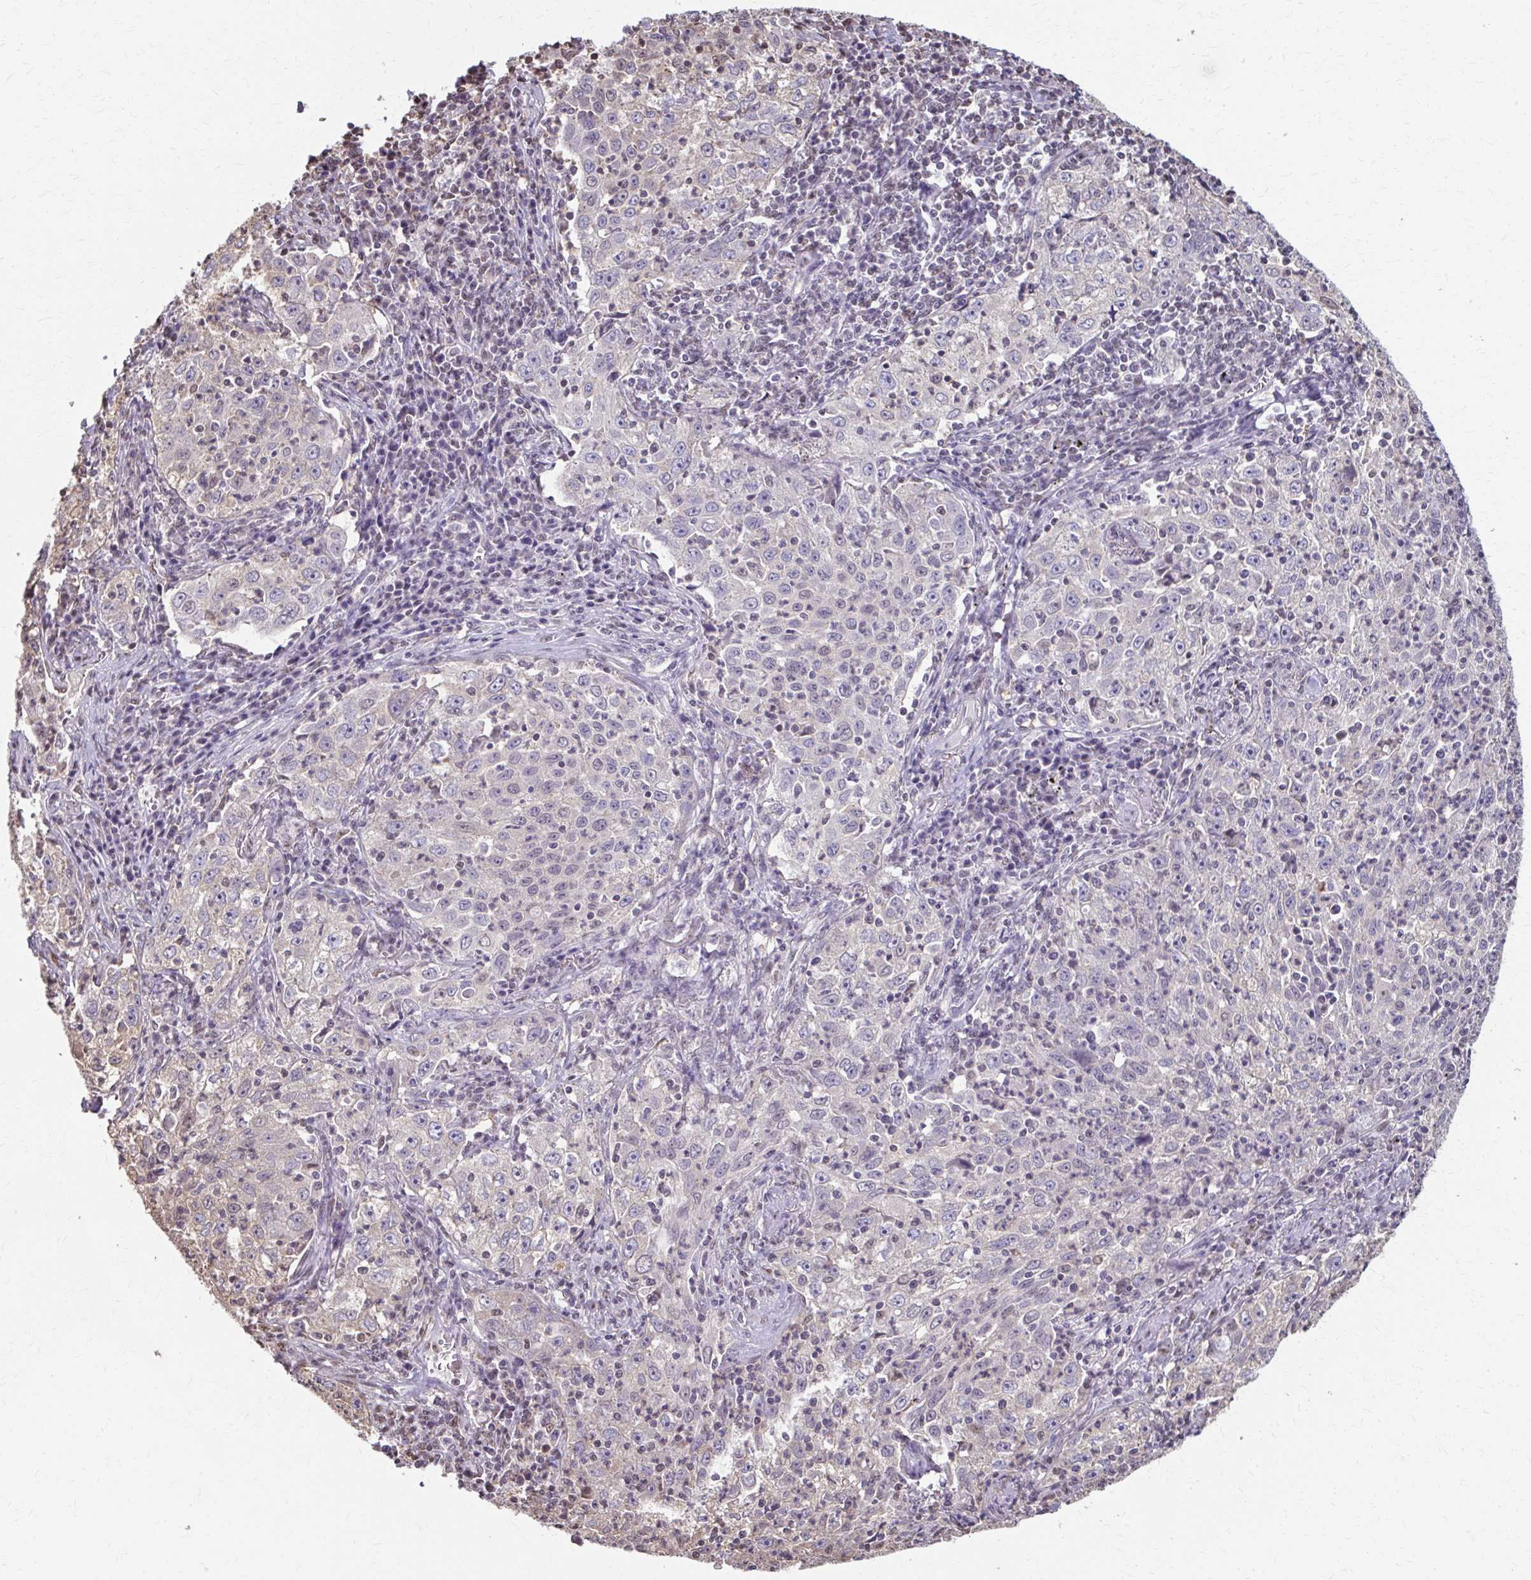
{"staining": {"intensity": "negative", "quantity": "none", "location": "none"}, "tissue": "lung cancer", "cell_type": "Tumor cells", "image_type": "cancer", "snomed": [{"axis": "morphology", "description": "Squamous cell carcinoma, NOS"}, {"axis": "topography", "description": "Lung"}], "caption": "Photomicrograph shows no significant protein staining in tumor cells of squamous cell carcinoma (lung).", "gene": "ING4", "patient": {"sex": "male", "age": 71}}